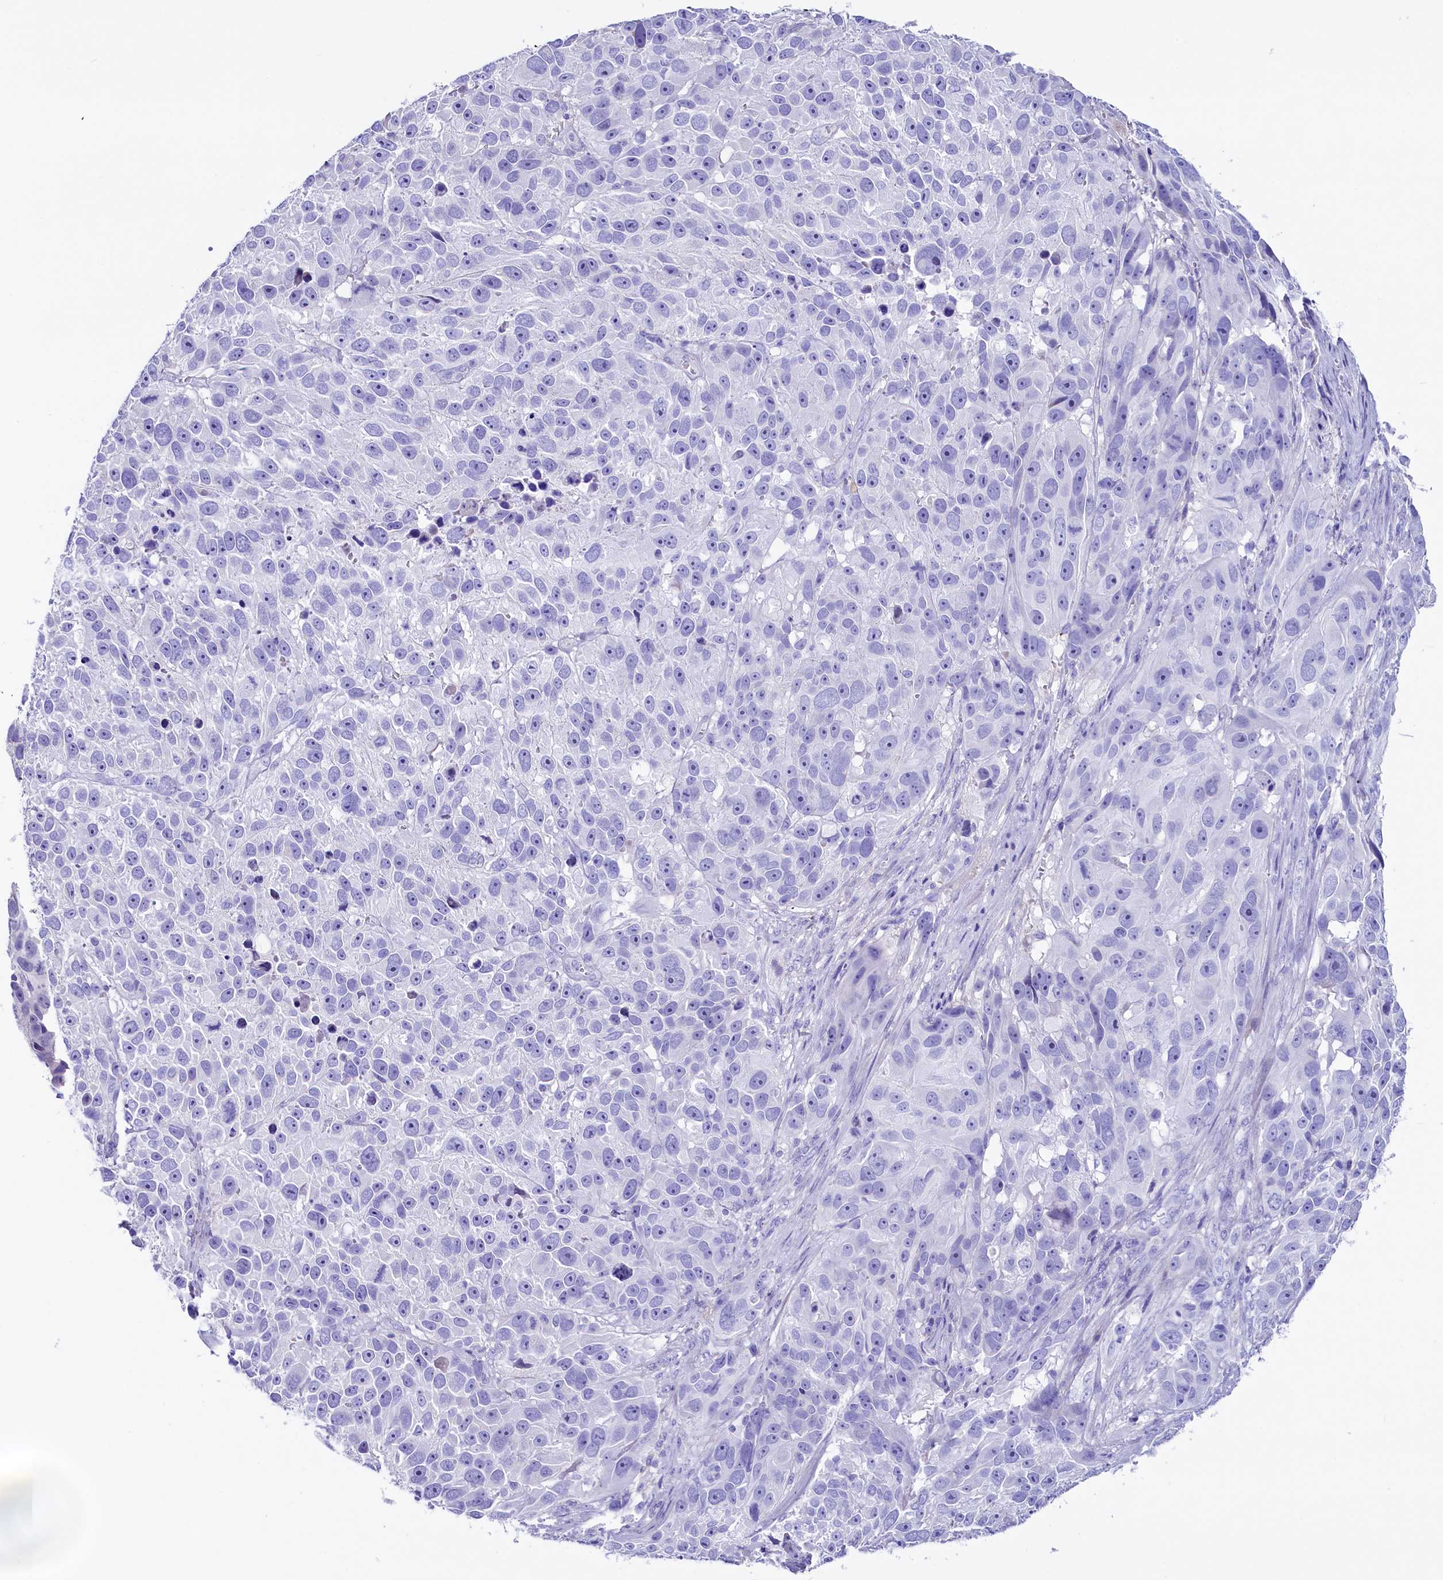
{"staining": {"intensity": "negative", "quantity": "none", "location": "none"}, "tissue": "melanoma", "cell_type": "Tumor cells", "image_type": "cancer", "snomed": [{"axis": "morphology", "description": "Malignant melanoma, NOS"}, {"axis": "topography", "description": "Skin"}], "caption": "High power microscopy image of an IHC micrograph of melanoma, revealing no significant positivity in tumor cells.", "gene": "RBP3", "patient": {"sex": "male", "age": 84}}